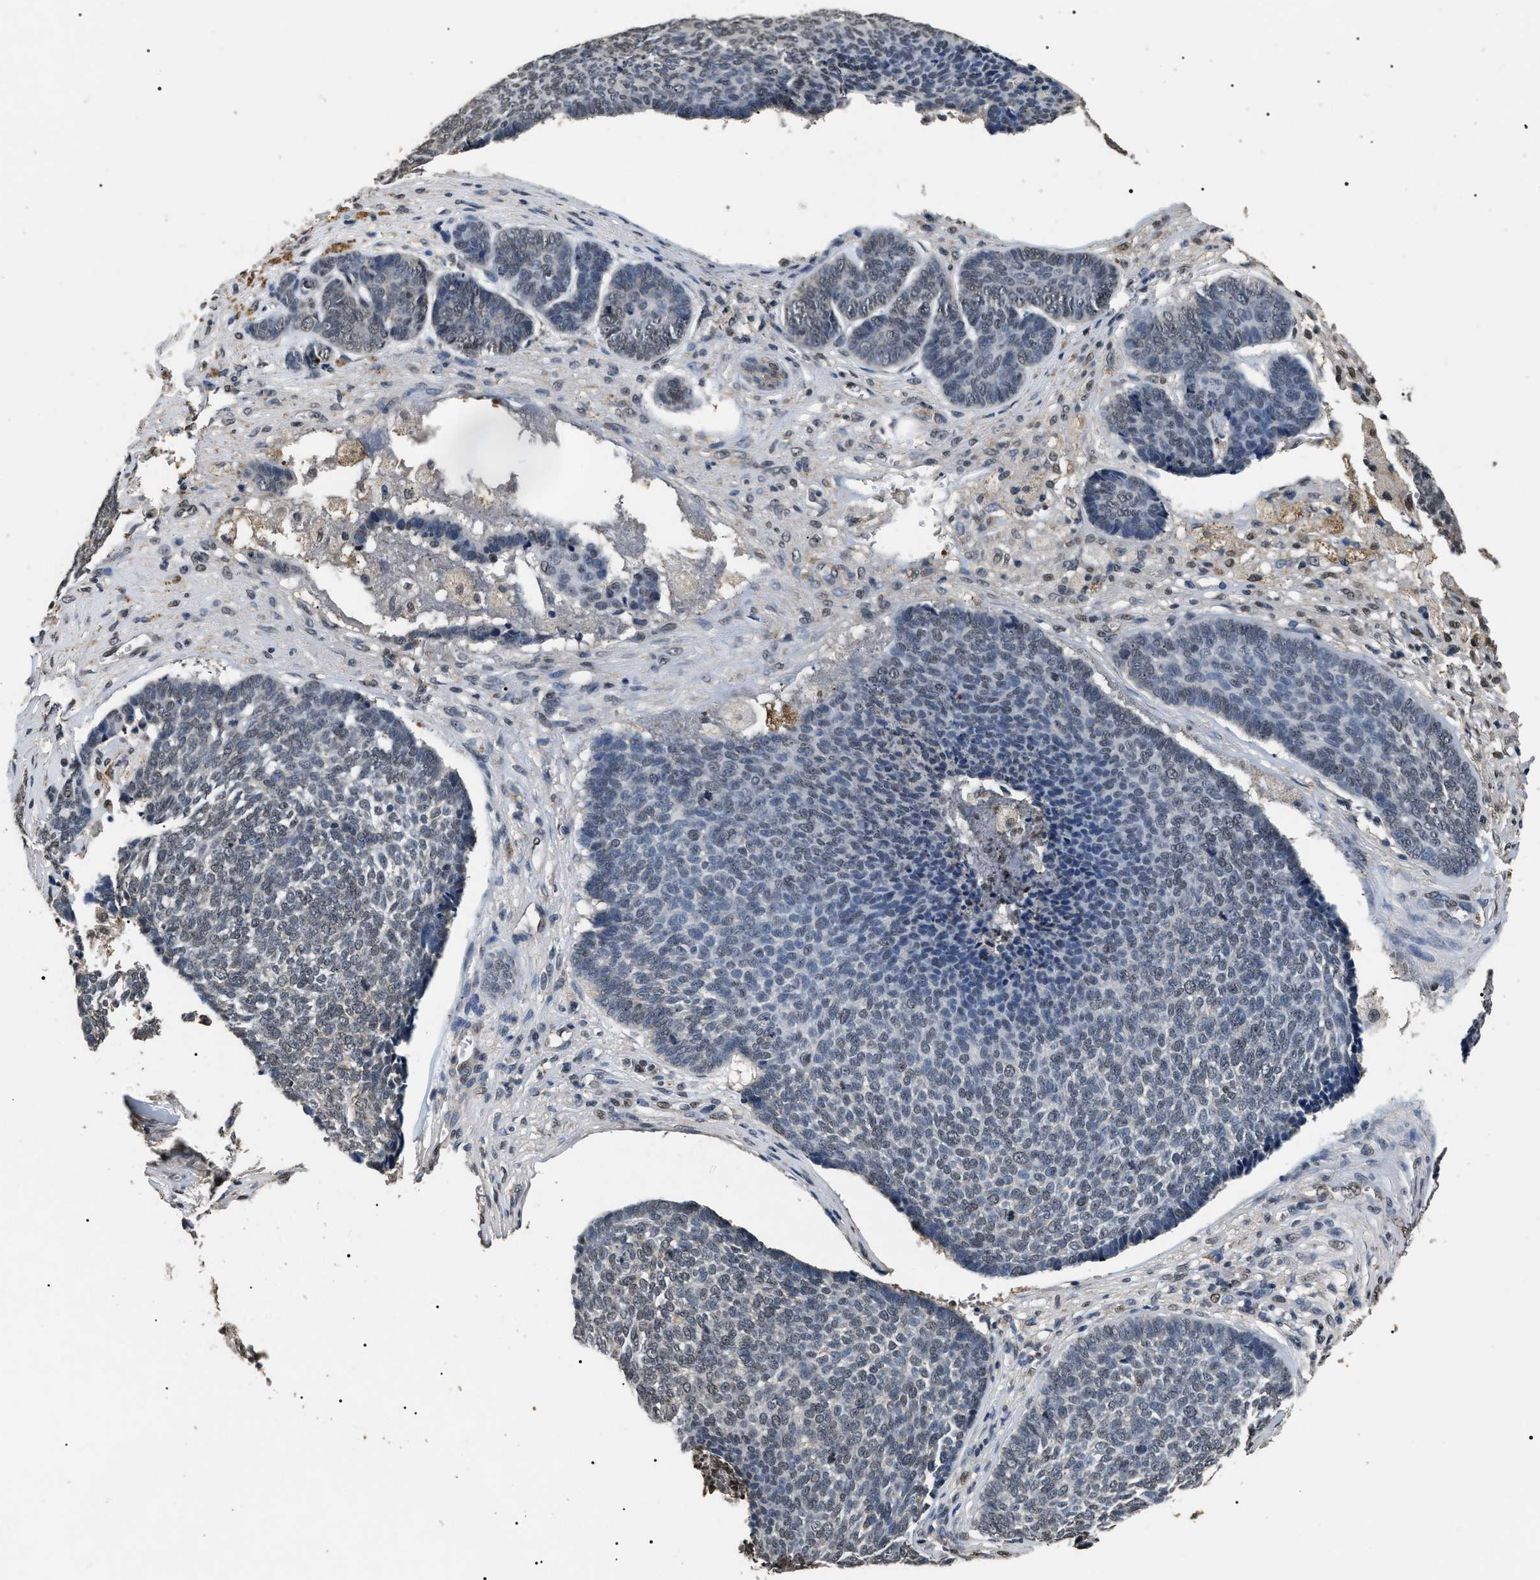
{"staining": {"intensity": "weak", "quantity": "<25%", "location": "nuclear"}, "tissue": "skin cancer", "cell_type": "Tumor cells", "image_type": "cancer", "snomed": [{"axis": "morphology", "description": "Basal cell carcinoma"}, {"axis": "topography", "description": "Skin"}], "caption": "This is a micrograph of immunohistochemistry (IHC) staining of skin cancer (basal cell carcinoma), which shows no expression in tumor cells.", "gene": "ANP32E", "patient": {"sex": "male", "age": 84}}